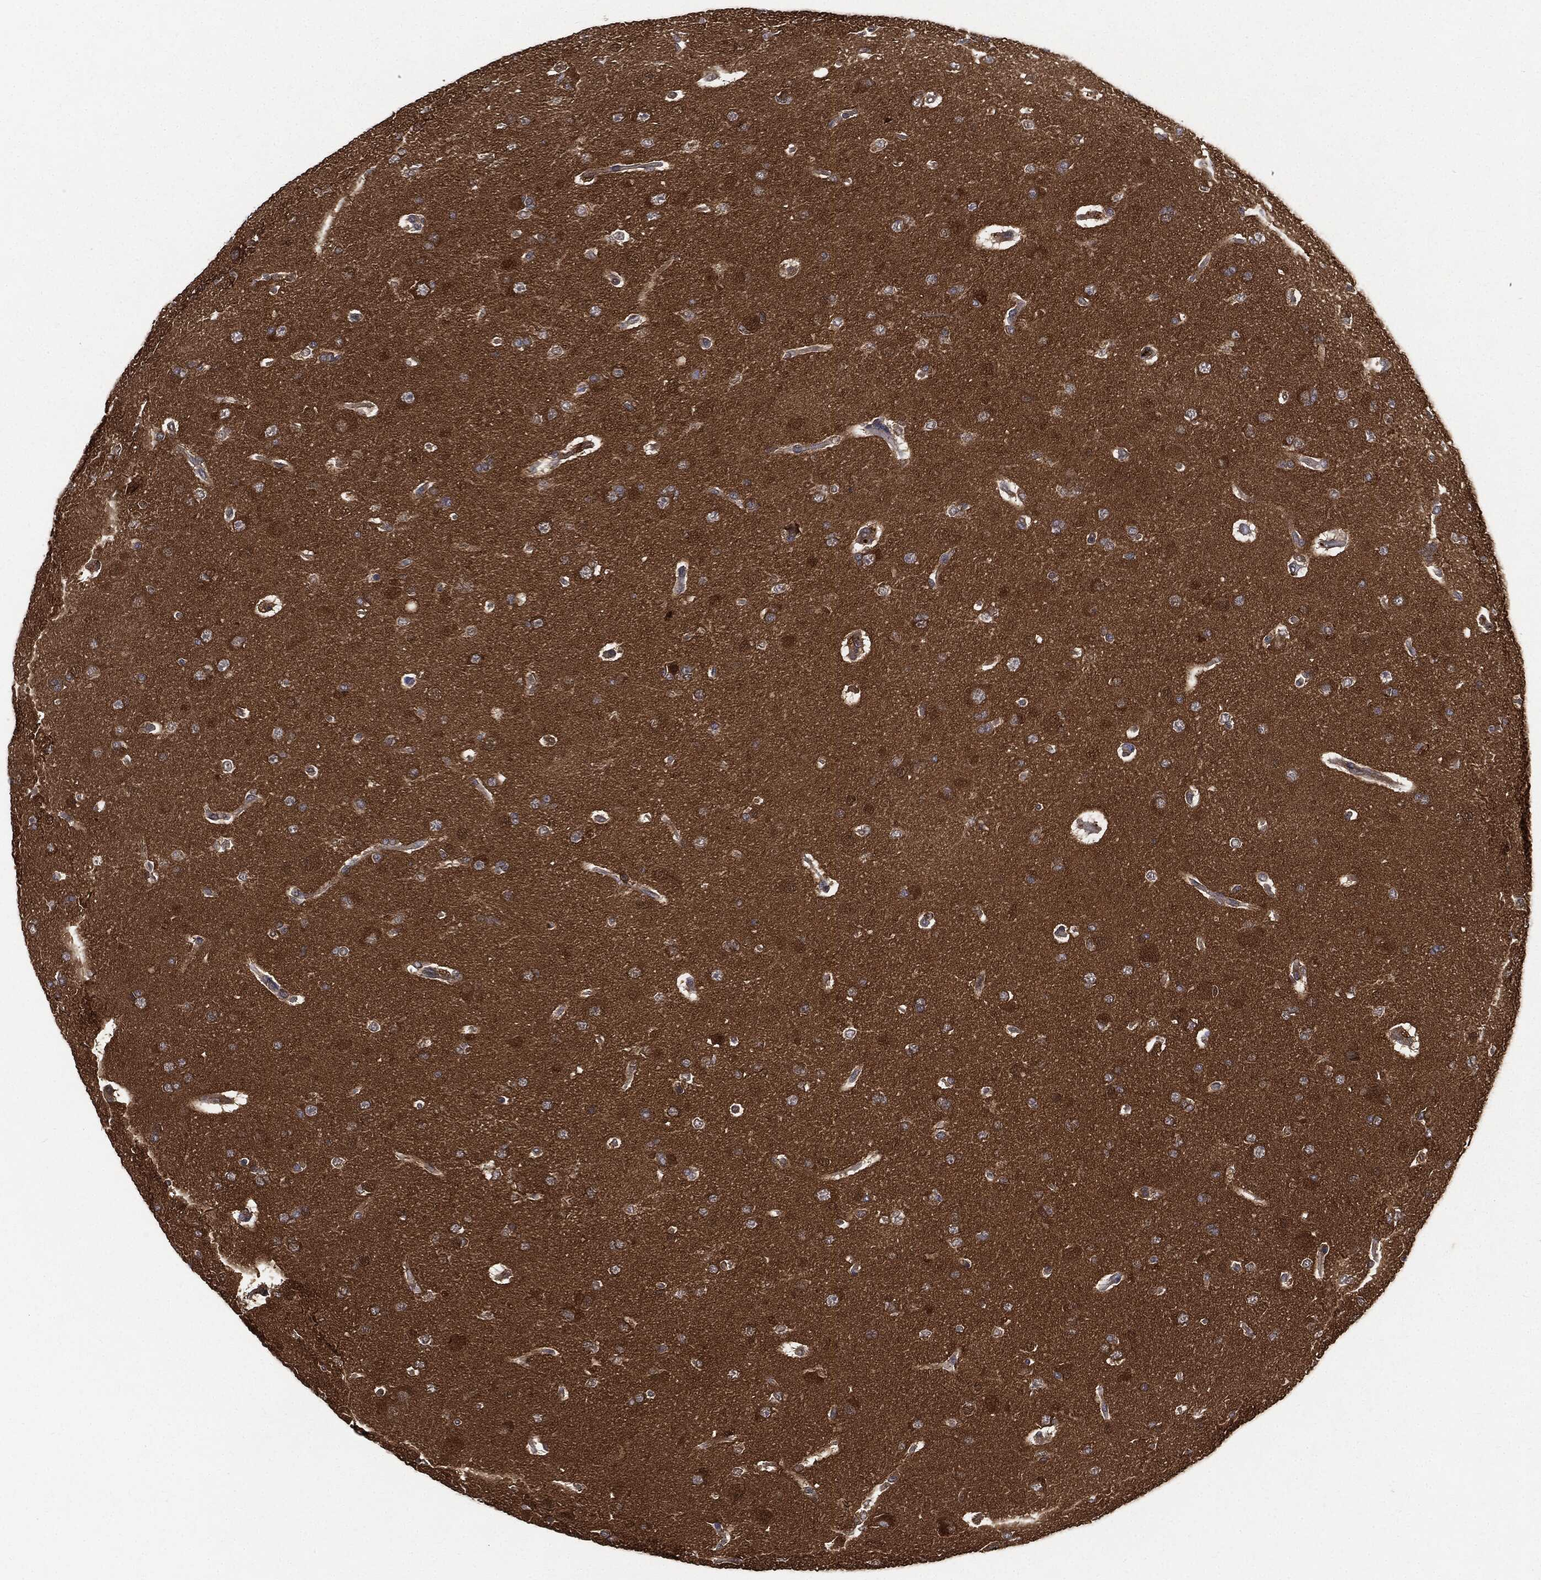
{"staining": {"intensity": "moderate", "quantity": "25%-75%", "location": "cytoplasmic/membranous"}, "tissue": "glioma", "cell_type": "Tumor cells", "image_type": "cancer", "snomed": [{"axis": "morphology", "description": "Glioma, malignant, NOS"}, {"axis": "topography", "description": "Cerebral cortex"}], "caption": "Glioma stained for a protein exhibits moderate cytoplasmic/membranous positivity in tumor cells.", "gene": "BRAF", "patient": {"sex": "male", "age": 58}}